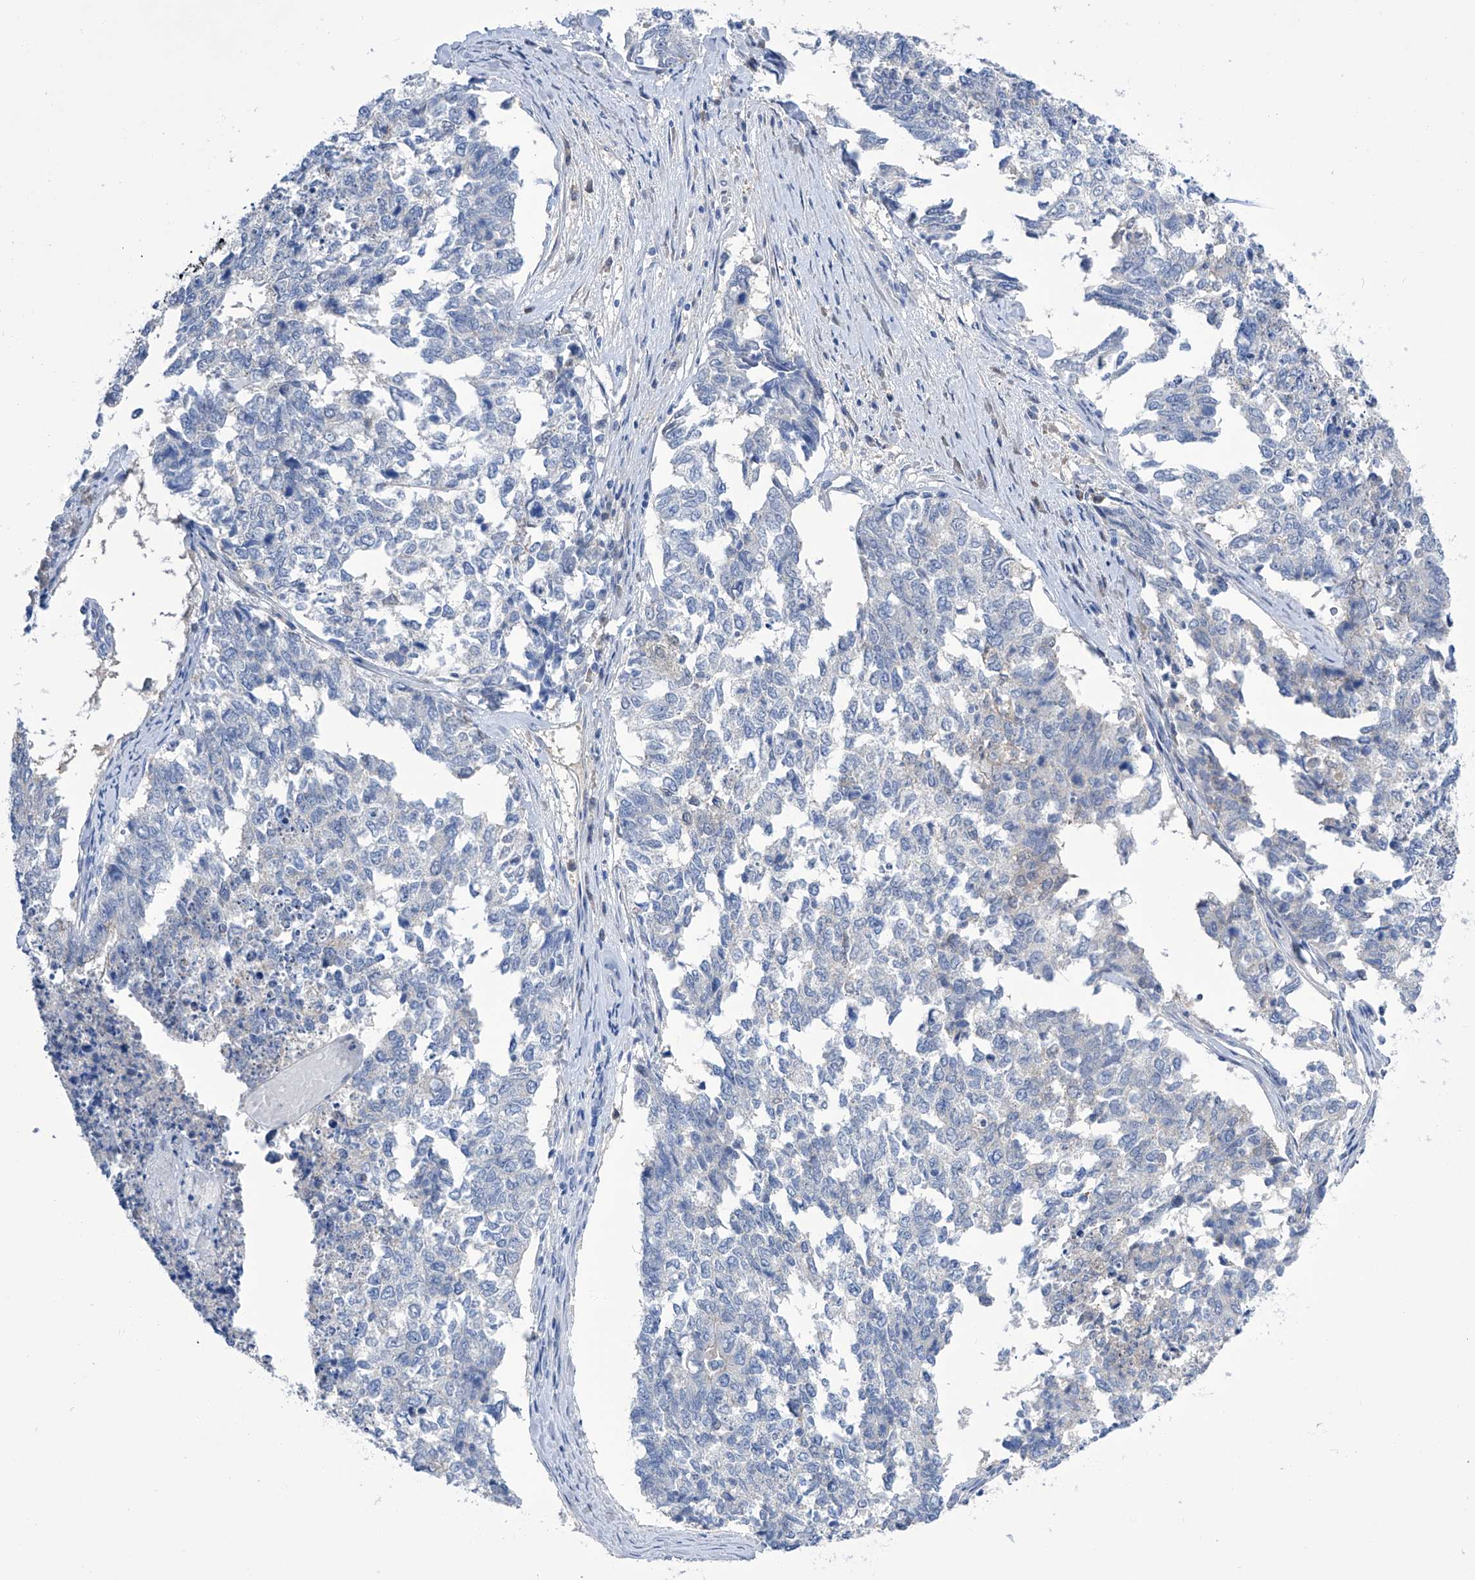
{"staining": {"intensity": "negative", "quantity": "none", "location": "none"}, "tissue": "cervical cancer", "cell_type": "Tumor cells", "image_type": "cancer", "snomed": [{"axis": "morphology", "description": "Squamous cell carcinoma, NOS"}, {"axis": "topography", "description": "Cervix"}], "caption": "This is an IHC photomicrograph of squamous cell carcinoma (cervical). There is no positivity in tumor cells.", "gene": "PGM3", "patient": {"sex": "female", "age": 63}}